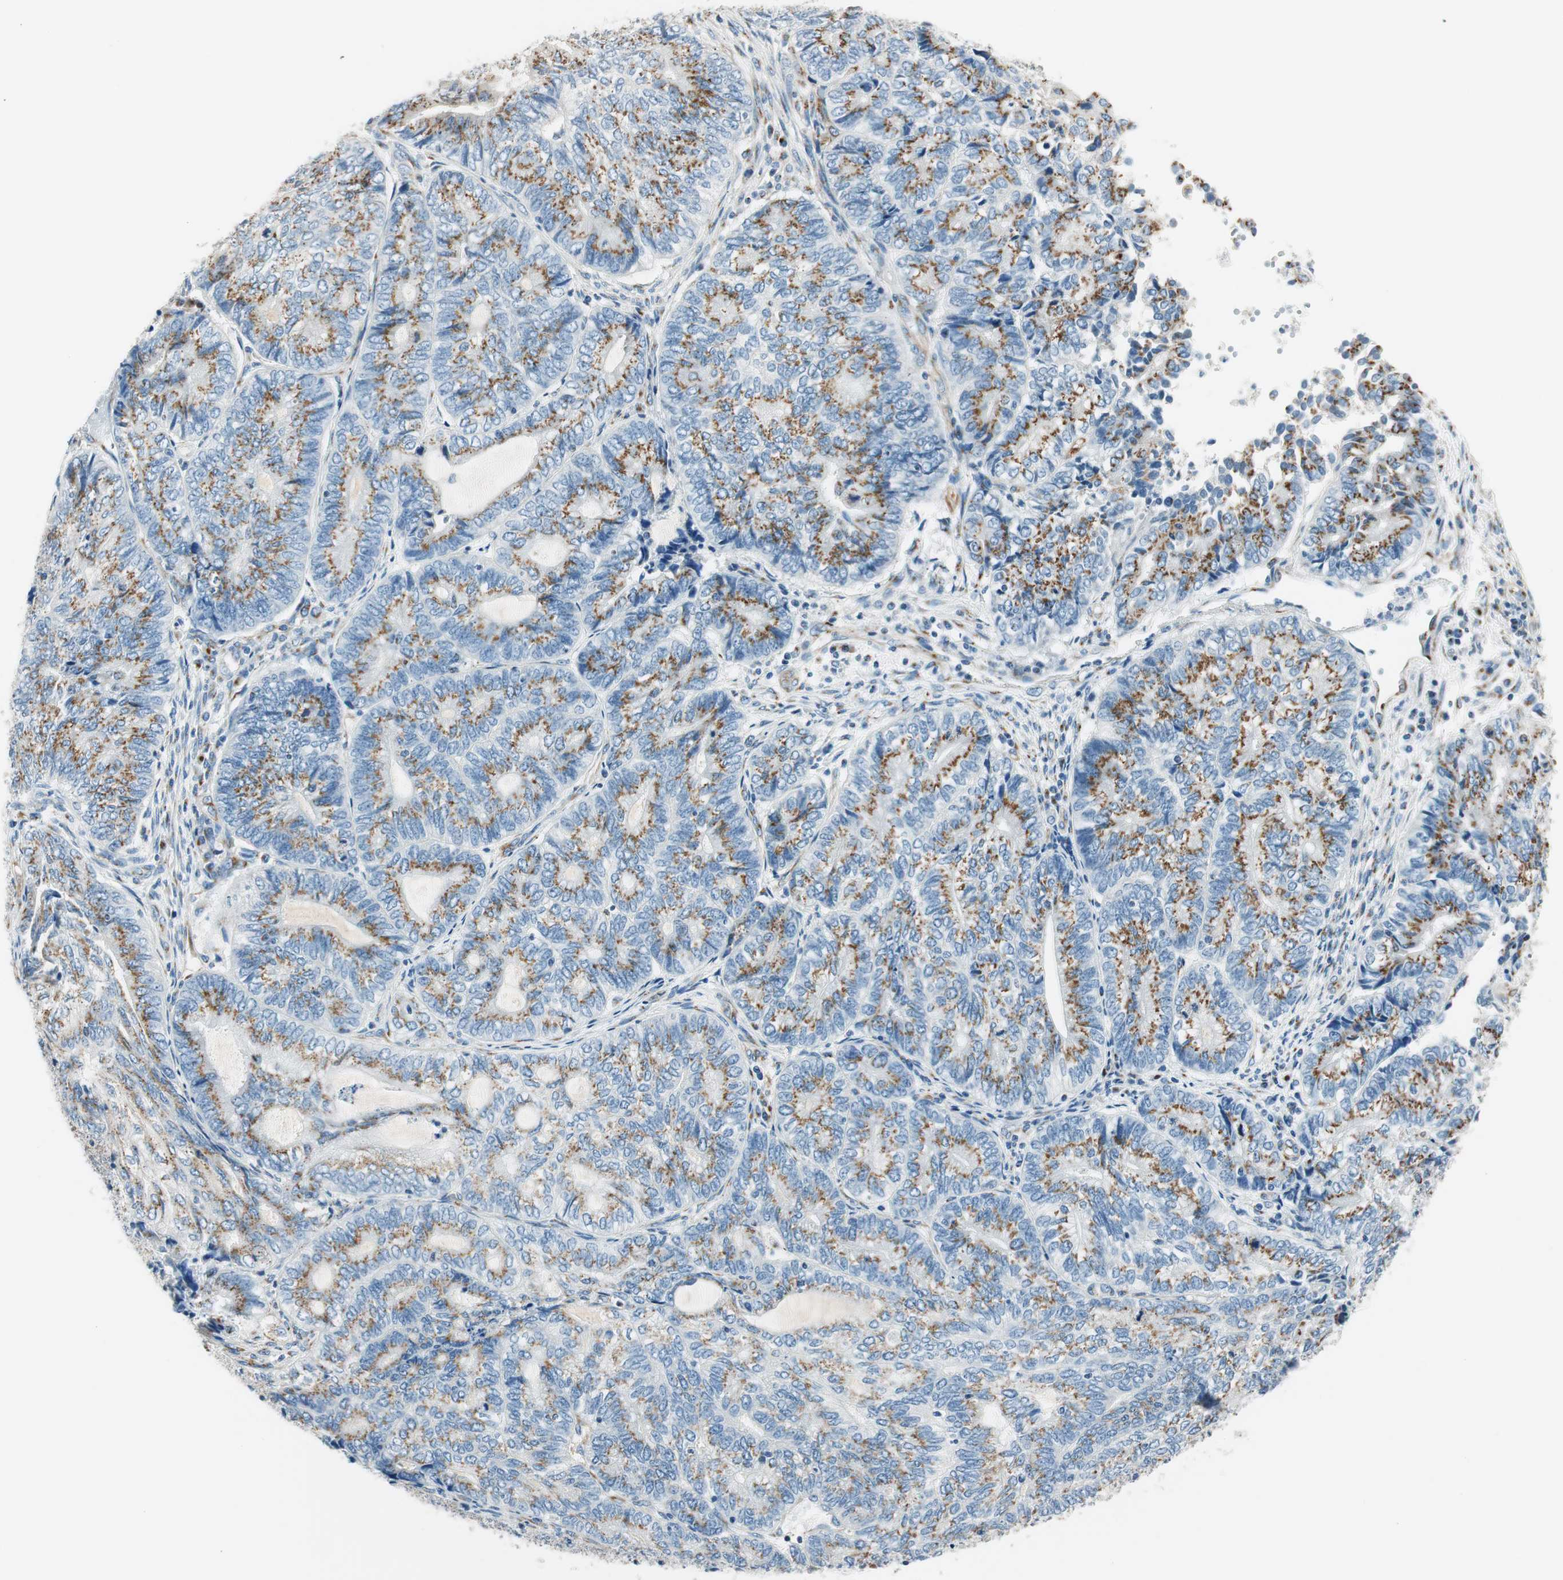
{"staining": {"intensity": "moderate", "quantity": ">75%", "location": "cytoplasmic/membranous"}, "tissue": "endometrial cancer", "cell_type": "Tumor cells", "image_type": "cancer", "snomed": [{"axis": "morphology", "description": "Adenocarcinoma, NOS"}, {"axis": "topography", "description": "Uterus"}, {"axis": "topography", "description": "Endometrium"}], "caption": "DAB immunohistochemical staining of human endometrial adenocarcinoma exhibits moderate cytoplasmic/membranous protein staining in approximately >75% of tumor cells.", "gene": "TMF1", "patient": {"sex": "female", "age": 70}}